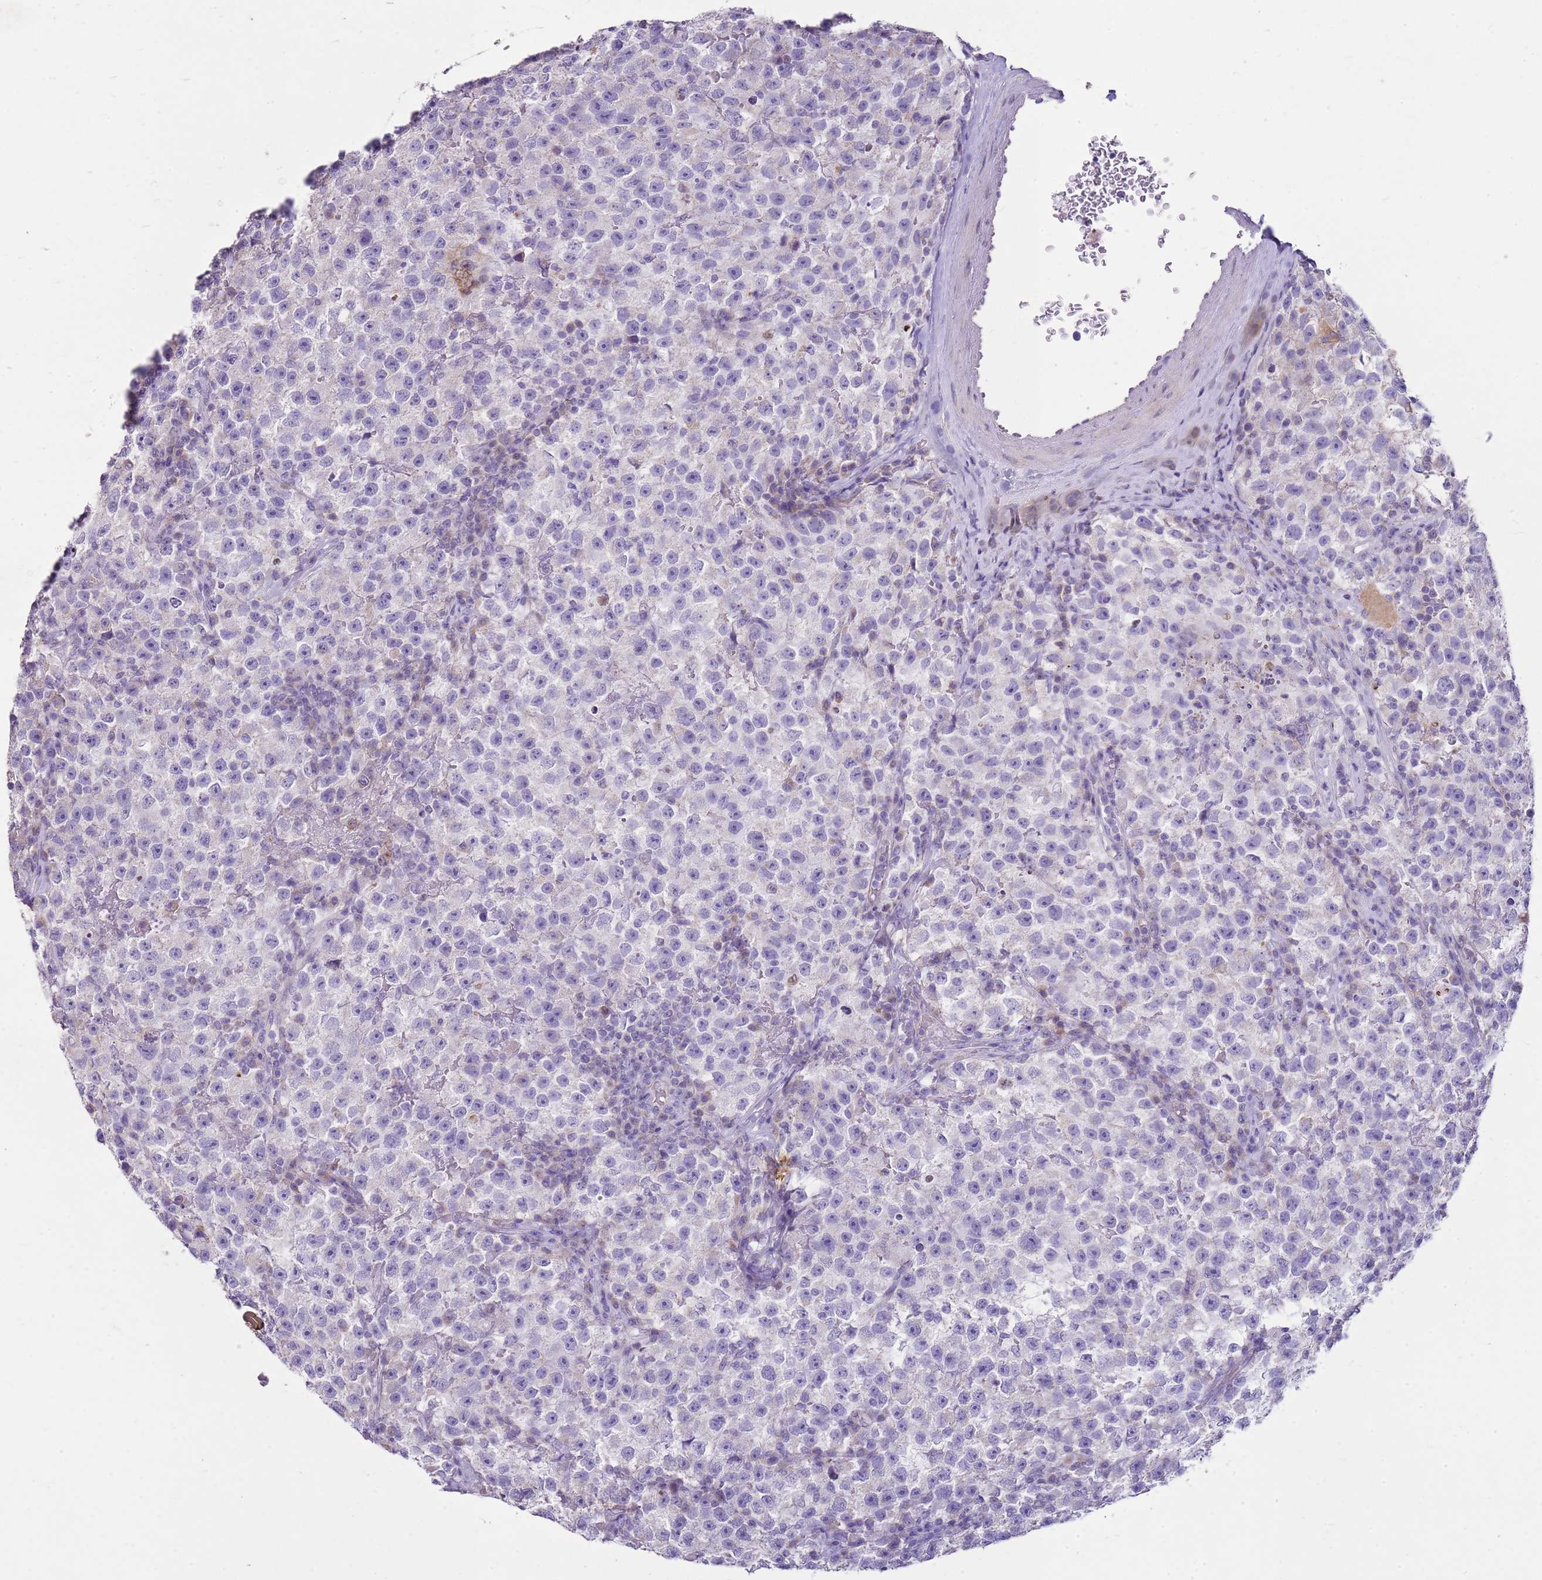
{"staining": {"intensity": "negative", "quantity": "none", "location": "none"}, "tissue": "testis cancer", "cell_type": "Tumor cells", "image_type": "cancer", "snomed": [{"axis": "morphology", "description": "Seminoma, NOS"}, {"axis": "topography", "description": "Testis"}], "caption": "Seminoma (testis) stained for a protein using IHC exhibits no staining tumor cells.", "gene": "FABP2", "patient": {"sex": "male", "age": 22}}